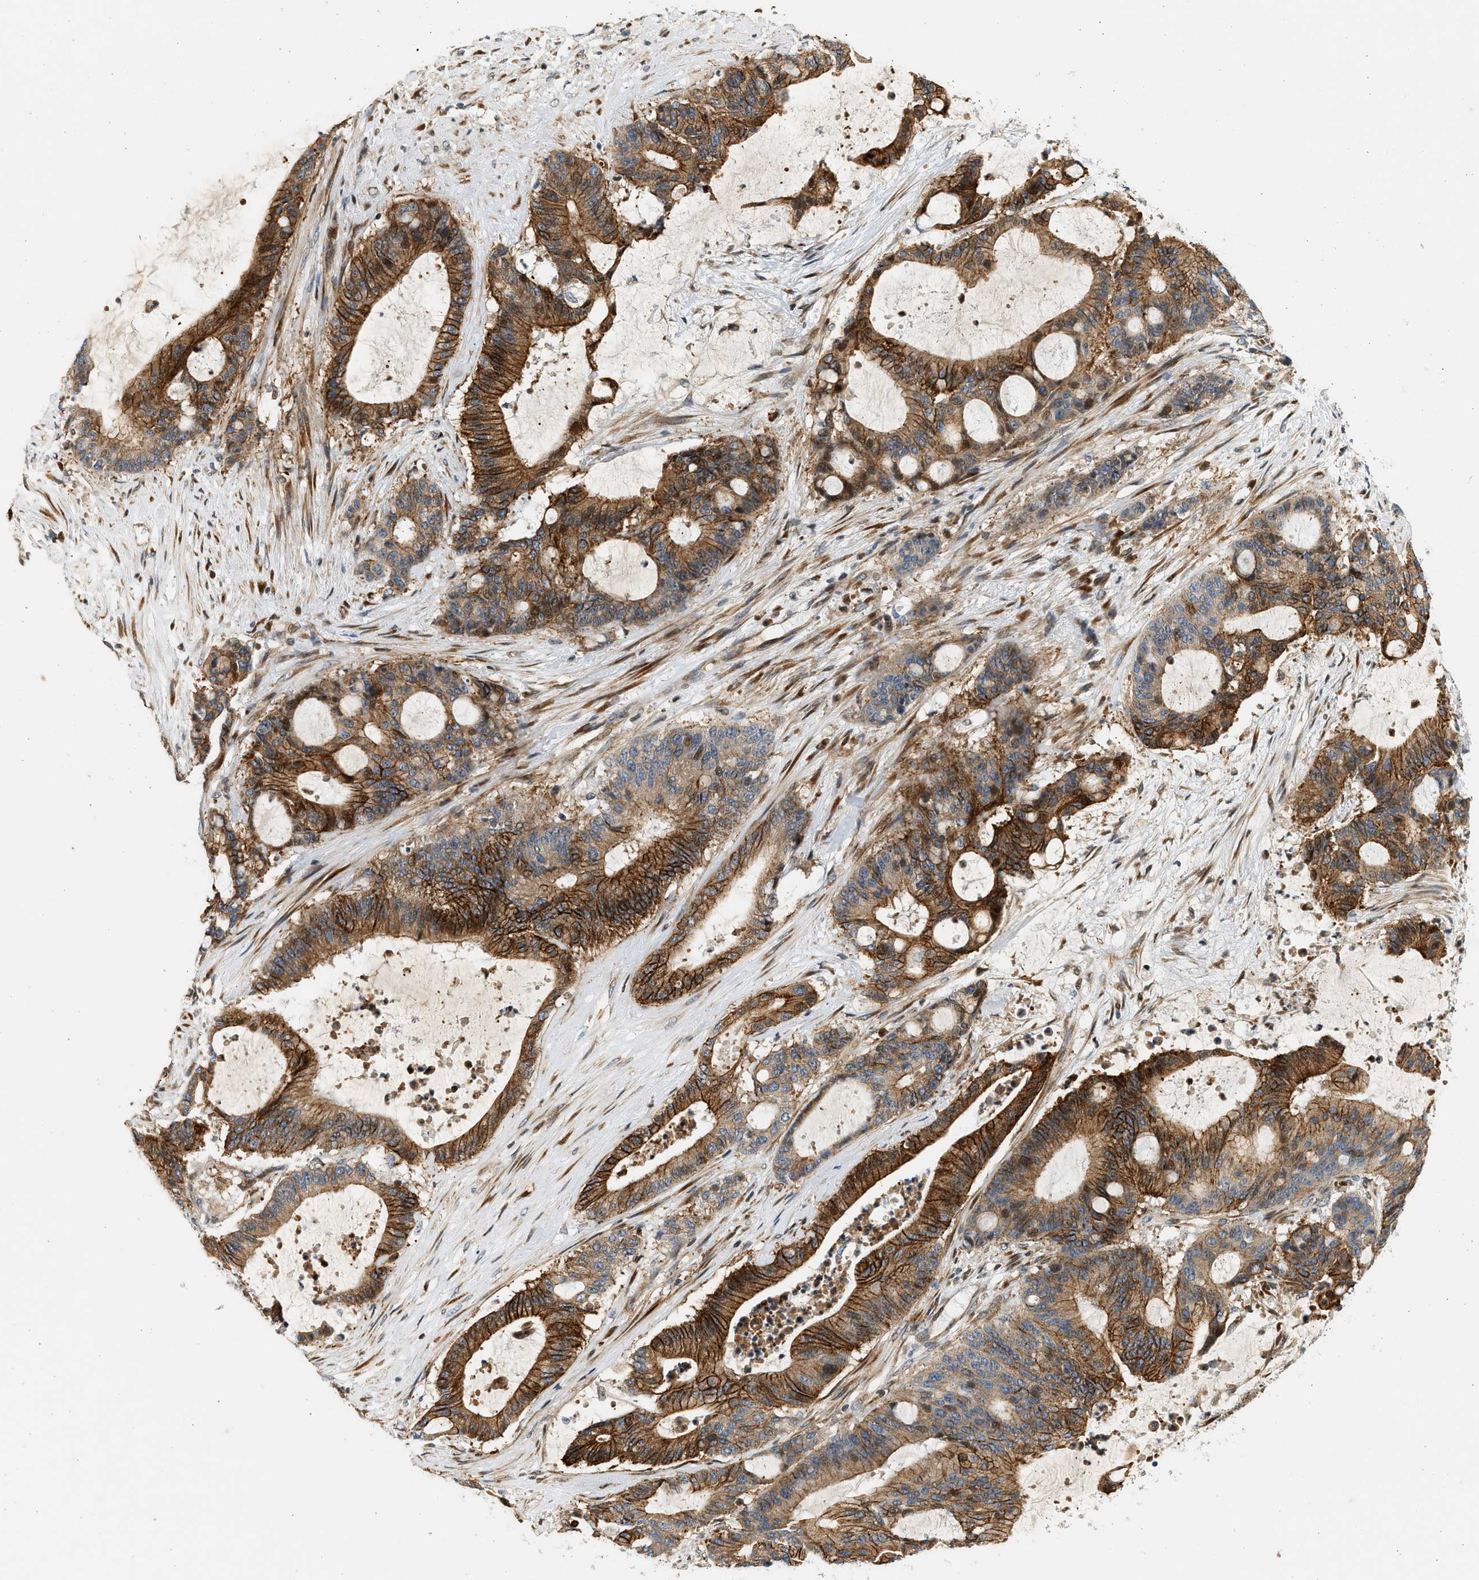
{"staining": {"intensity": "strong", "quantity": ">75%", "location": "cytoplasmic/membranous"}, "tissue": "liver cancer", "cell_type": "Tumor cells", "image_type": "cancer", "snomed": [{"axis": "morphology", "description": "Cholangiocarcinoma"}, {"axis": "topography", "description": "Liver"}], "caption": "Brown immunohistochemical staining in liver cholangiocarcinoma shows strong cytoplasmic/membranous staining in about >75% of tumor cells.", "gene": "NRSN2", "patient": {"sex": "female", "age": 73}}